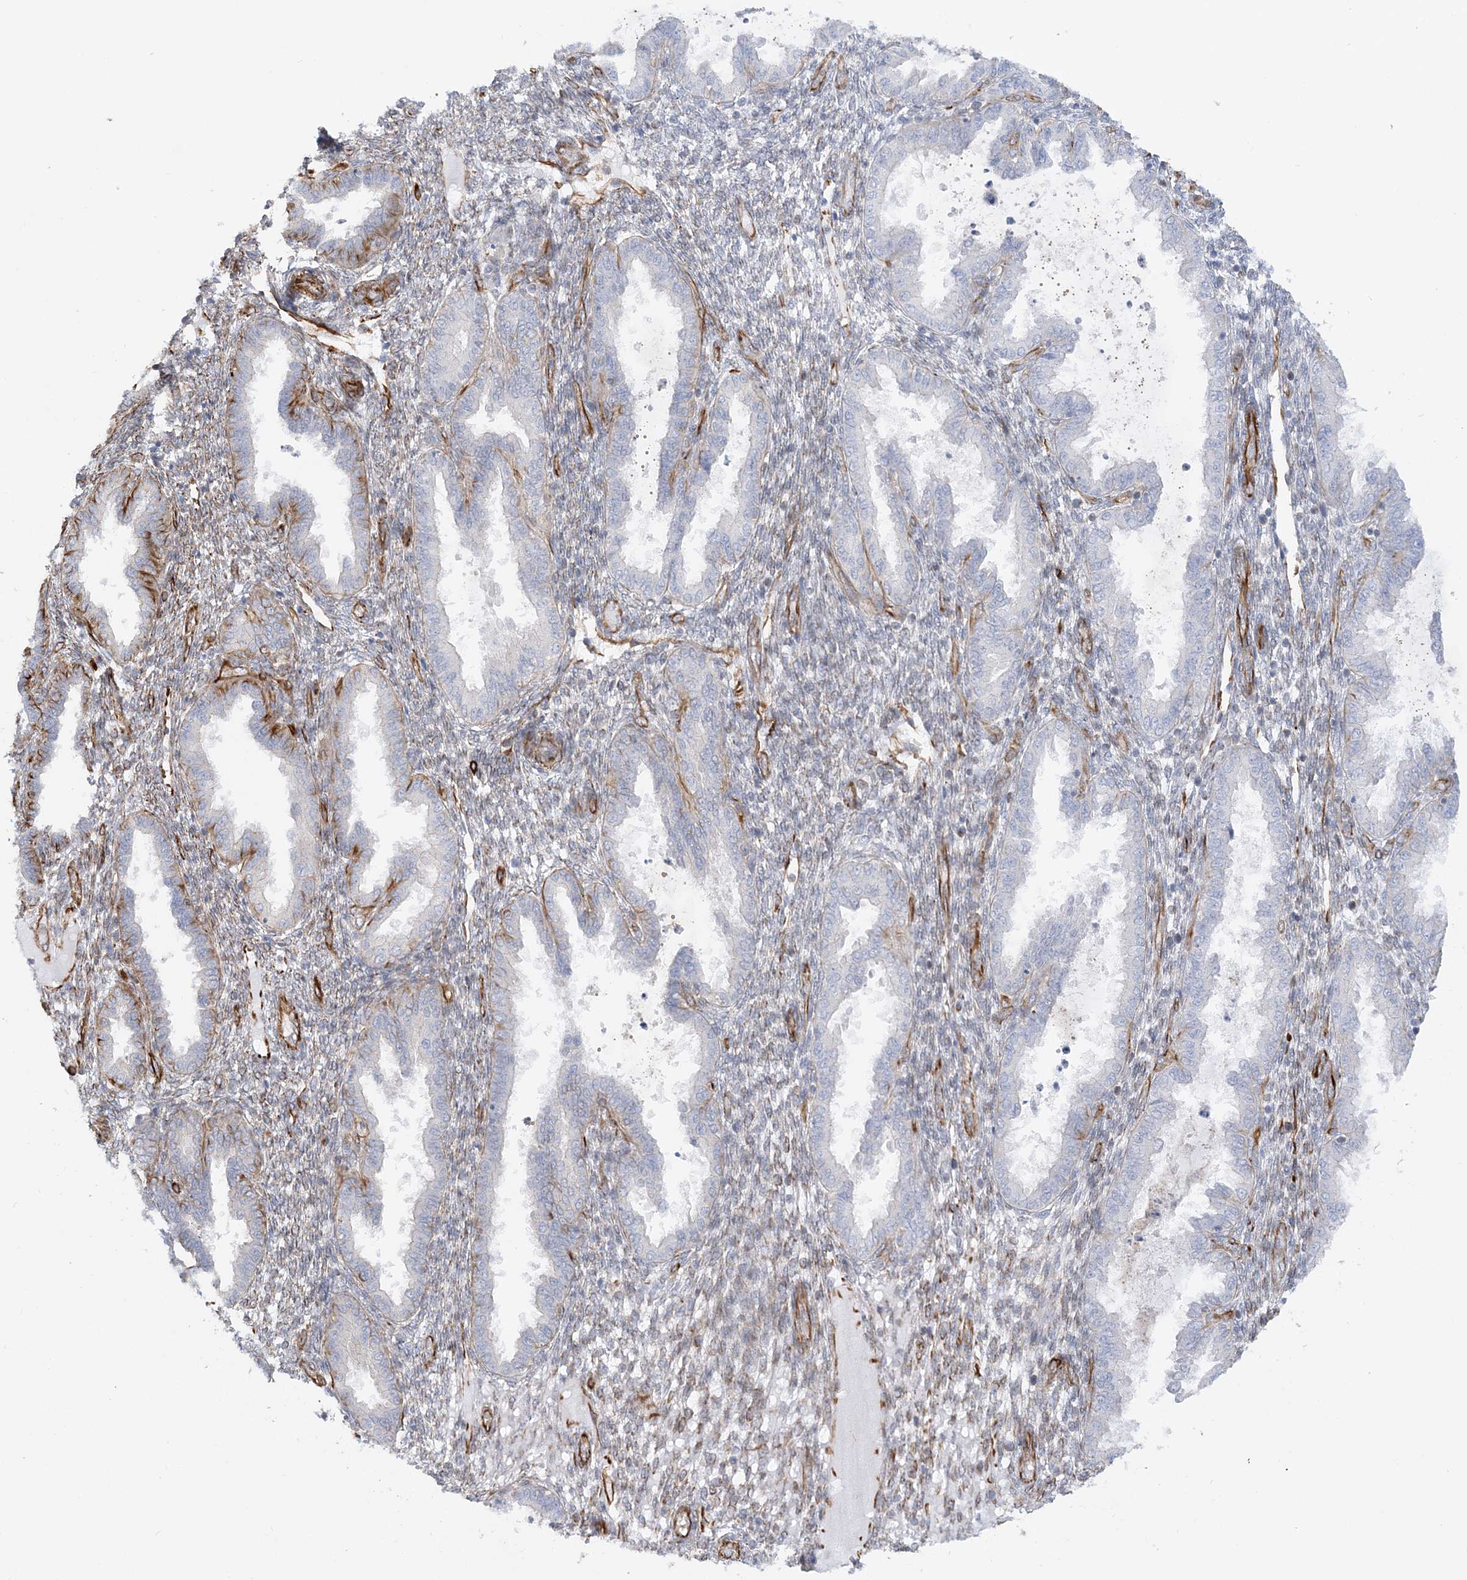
{"staining": {"intensity": "negative", "quantity": "none", "location": "none"}, "tissue": "endometrium", "cell_type": "Cells in endometrial stroma", "image_type": "normal", "snomed": [{"axis": "morphology", "description": "Normal tissue, NOS"}, {"axis": "topography", "description": "Endometrium"}], "caption": "High power microscopy micrograph of an IHC image of normal endometrium, revealing no significant positivity in cells in endometrial stroma. (DAB (3,3'-diaminobenzidine) immunohistochemistry (IHC), high magnification).", "gene": "SCLT1", "patient": {"sex": "female", "age": 33}}